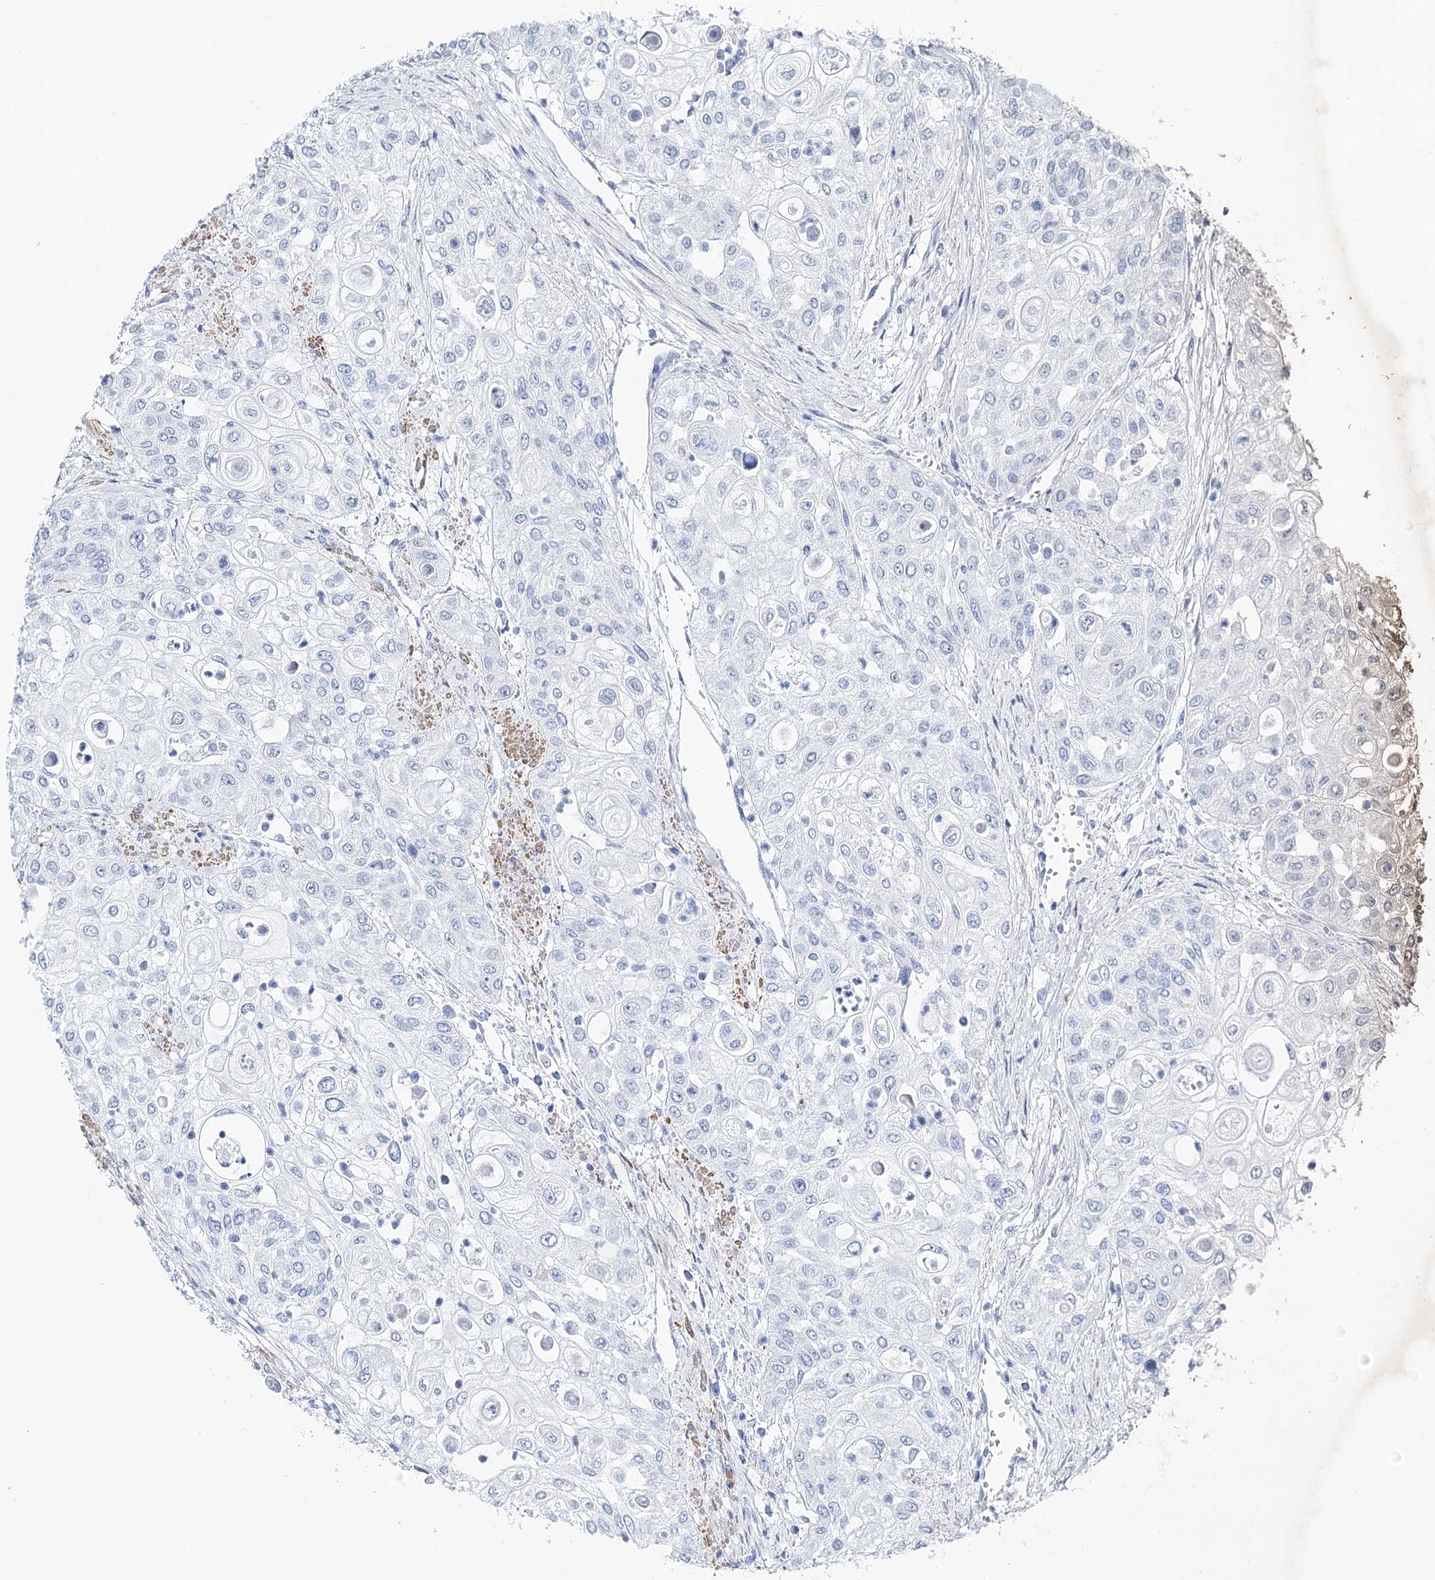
{"staining": {"intensity": "negative", "quantity": "none", "location": "none"}, "tissue": "urothelial cancer", "cell_type": "Tumor cells", "image_type": "cancer", "snomed": [{"axis": "morphology", "description": "Urothelial carcinoma, High grade"}, {"axis": "topography", "description": "Urinary bladder"}], "caption": "Tumor cells show no significant staining in urothelial carcinoma (high-grade). Brightfield microscopy of IHC stained with DAB (brown) and hematoxylin (blue), captured at high magnification.", "gene": "CSN3", "patient": {"sex": "female", "age": 79}}